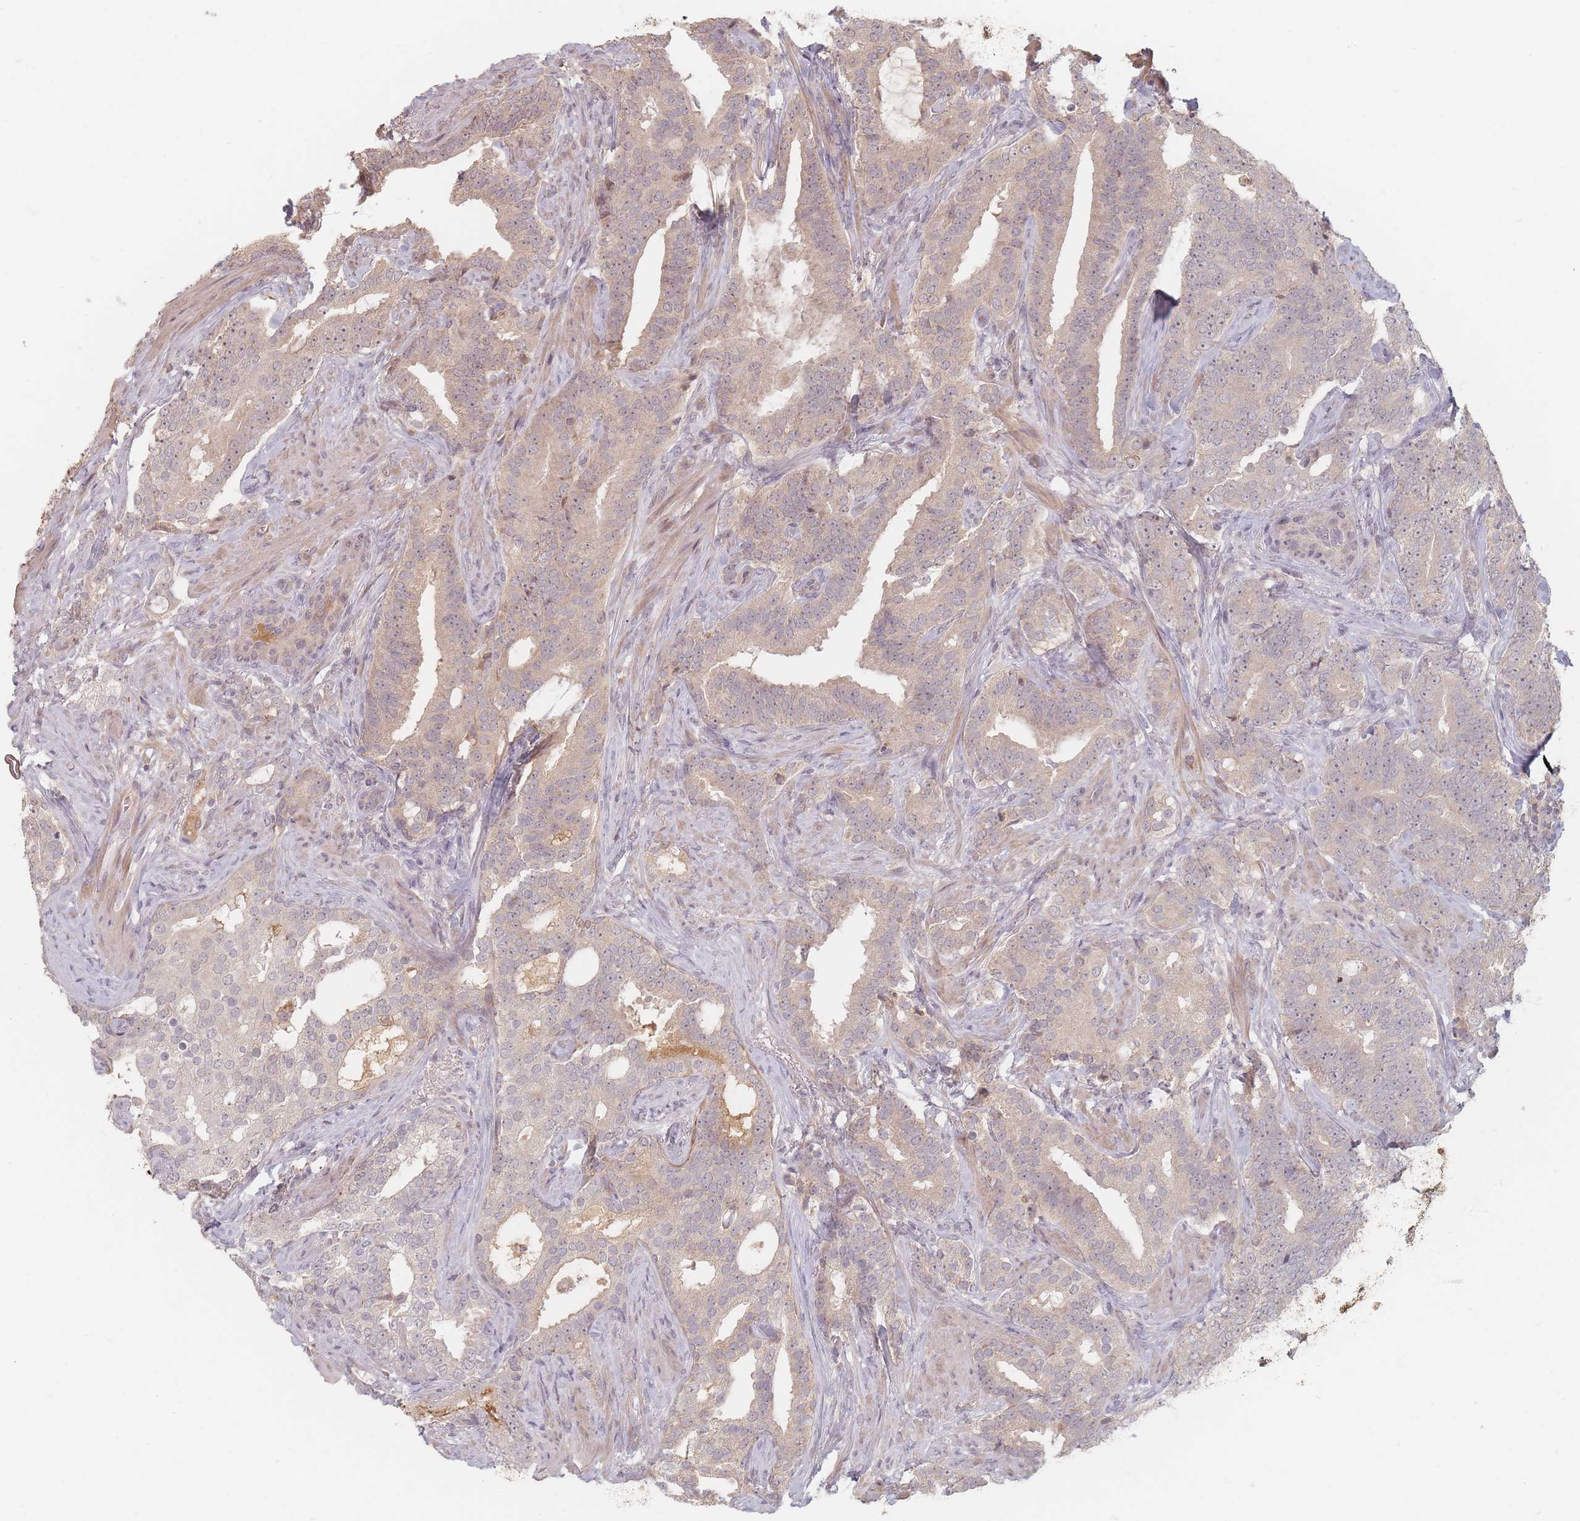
{"staining": {"intensity": "moderate", "quantity": "25%-75%", "location": "cytoplasmic/membranous"}, "tissue": "prostate cancer", "cell_type": "Tumor cells", "image_type": "cancer", "snomed": [{"axis": "morphology", "description": "Adenocarcinoma, High grade"}, {"axis": "topography", "description": "Prostate"}], "caption": "Protein staining of prostate cancer (adenocarcinoma (high-grade)) tissue exhibits moderate cytoplasmic/membranous staining in about 25%-75% of tumor cells.", "gene": "OR2M4", "patient": {"sex": "male", "age": 64}}